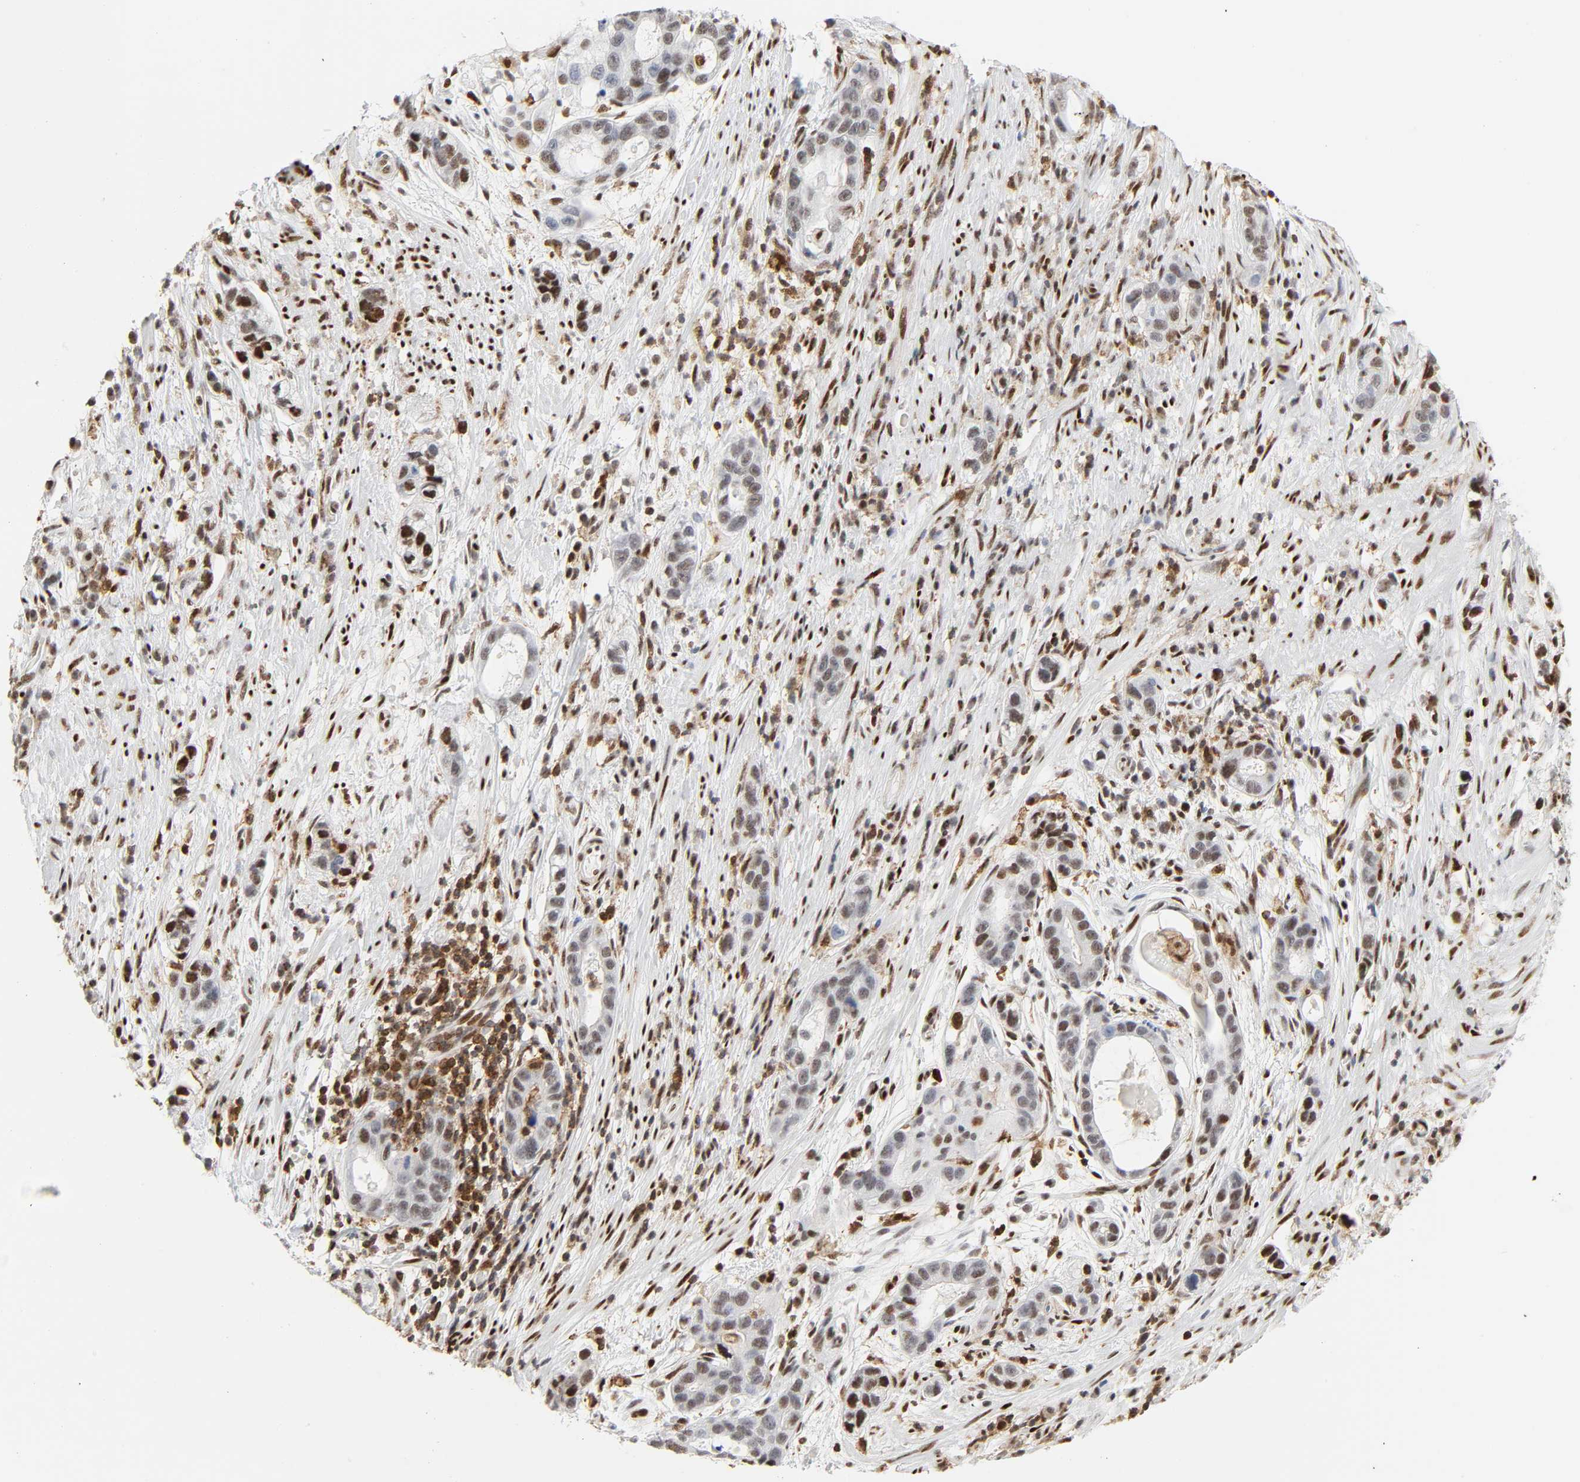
{"staining": {"intensity": "weak", "quantity": "25%-75%", "location": "nuclear"}, "tissue": "stomach cancer", "cell_type": "Tumor cells", "image_type": "cancer", "snomed": [{"axis": "morphology", "description": "Adenocarcinoma, NOS"}, {"axis": "topography", "description": "Stomach, lower"}], "caption": "Protein analysis of adenocarcinoma (stomach) tissue shows weak nuclear staining in about 25%-75% of tumor cells.", "gene": "WAS", "patient": {"sex": "female", "age": 93}}